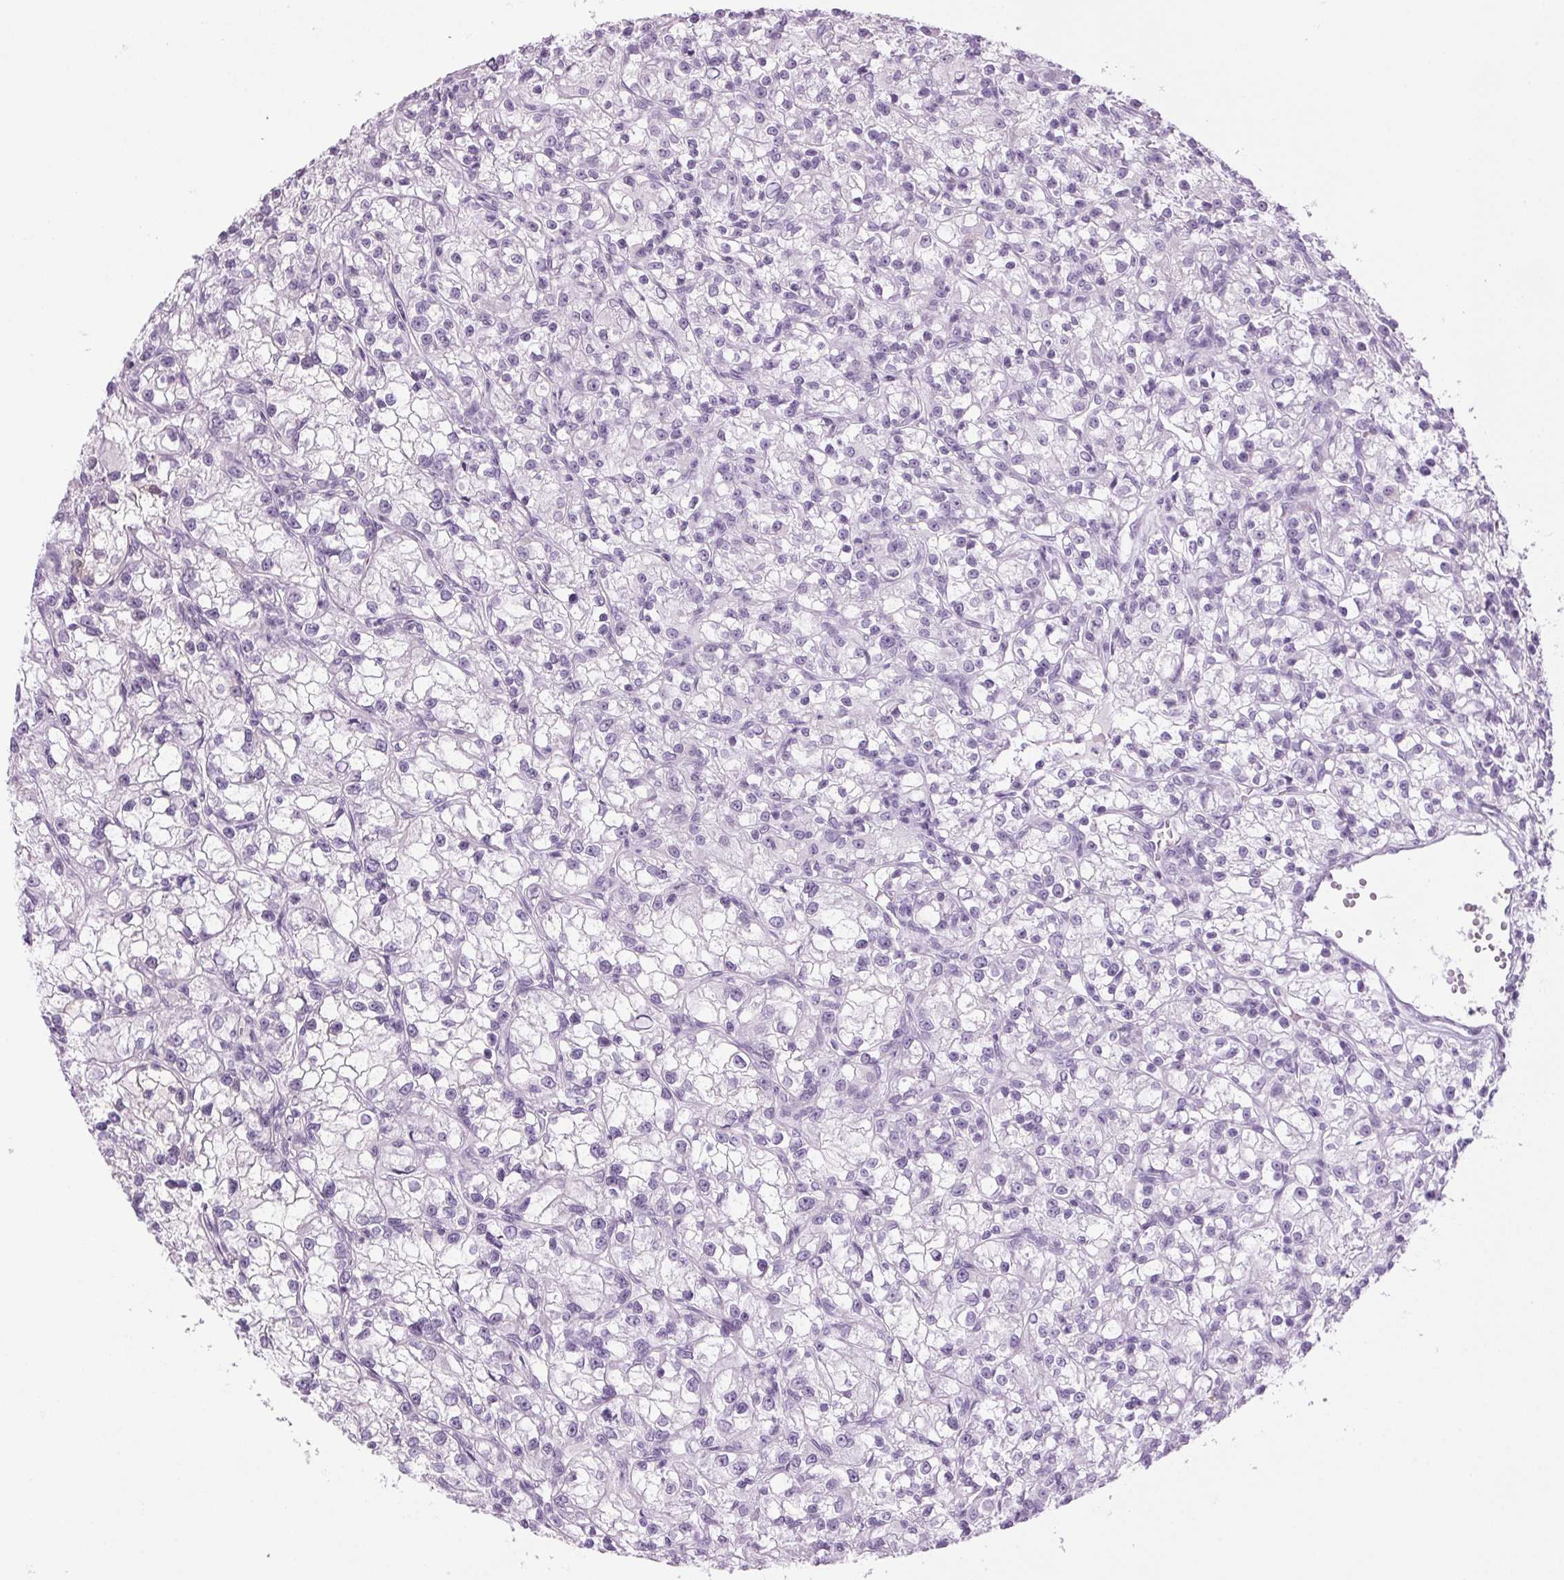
{"staining": {"intensity": "negative", "quantity": "none", "location": "none"}, "tissue": "renal cancer", "cell_type": "Tumor cells", "image_type": "cancer", "snomed": [{"axis": "morphology", "description": "Adenocarcinoma, NOS"}, {"axis": "topography", "description": "Kidney"}], "caption": "This is an immunohistochemistry (IHC) image of human adenocarcinoma (renal). There is no expression in tumor cells.", "gene": "PPP1R1A", "patient": {"sex": "female", "age": 59}}